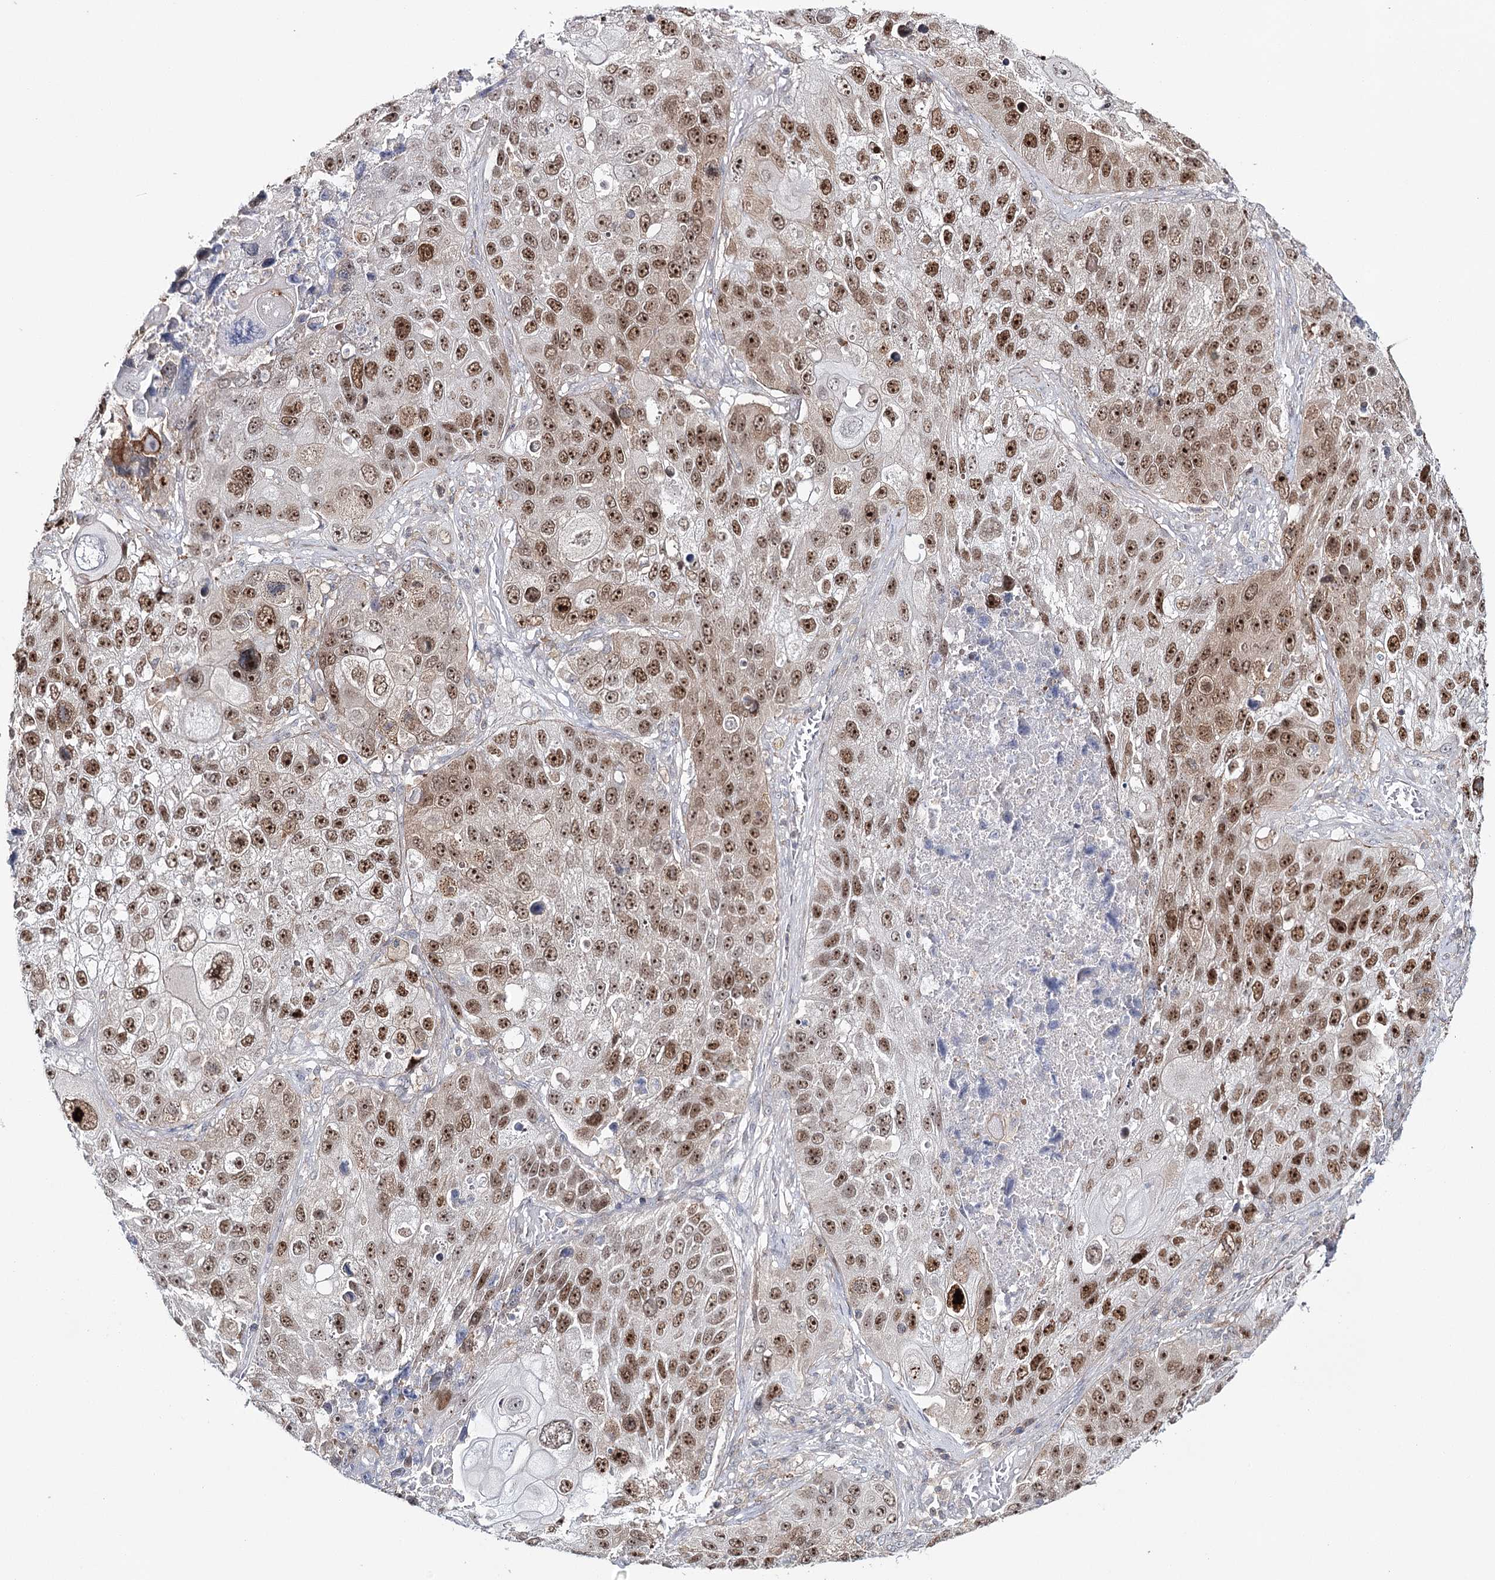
{"staining": {"intensity": "moderate", "quantity": ">75%", "location": "nuclear"}, "tissue": "lung cancer", "cell_type": "Tumor cells", "image_type": "cancer", "snomed": [{"axis": "morphology", "description": "Squamous cell carcinoma, NOS"}, {"axis": "topography", "description": "Lung"}], "caption": "This is an image of immunohistochemistry staining of lung cancer (squamous cell carcinoma), which shows moderate staining in the nuclear of tumor cells.", "gene": "ZC3H8", "patient": {"sex": "male", "age": 61}}